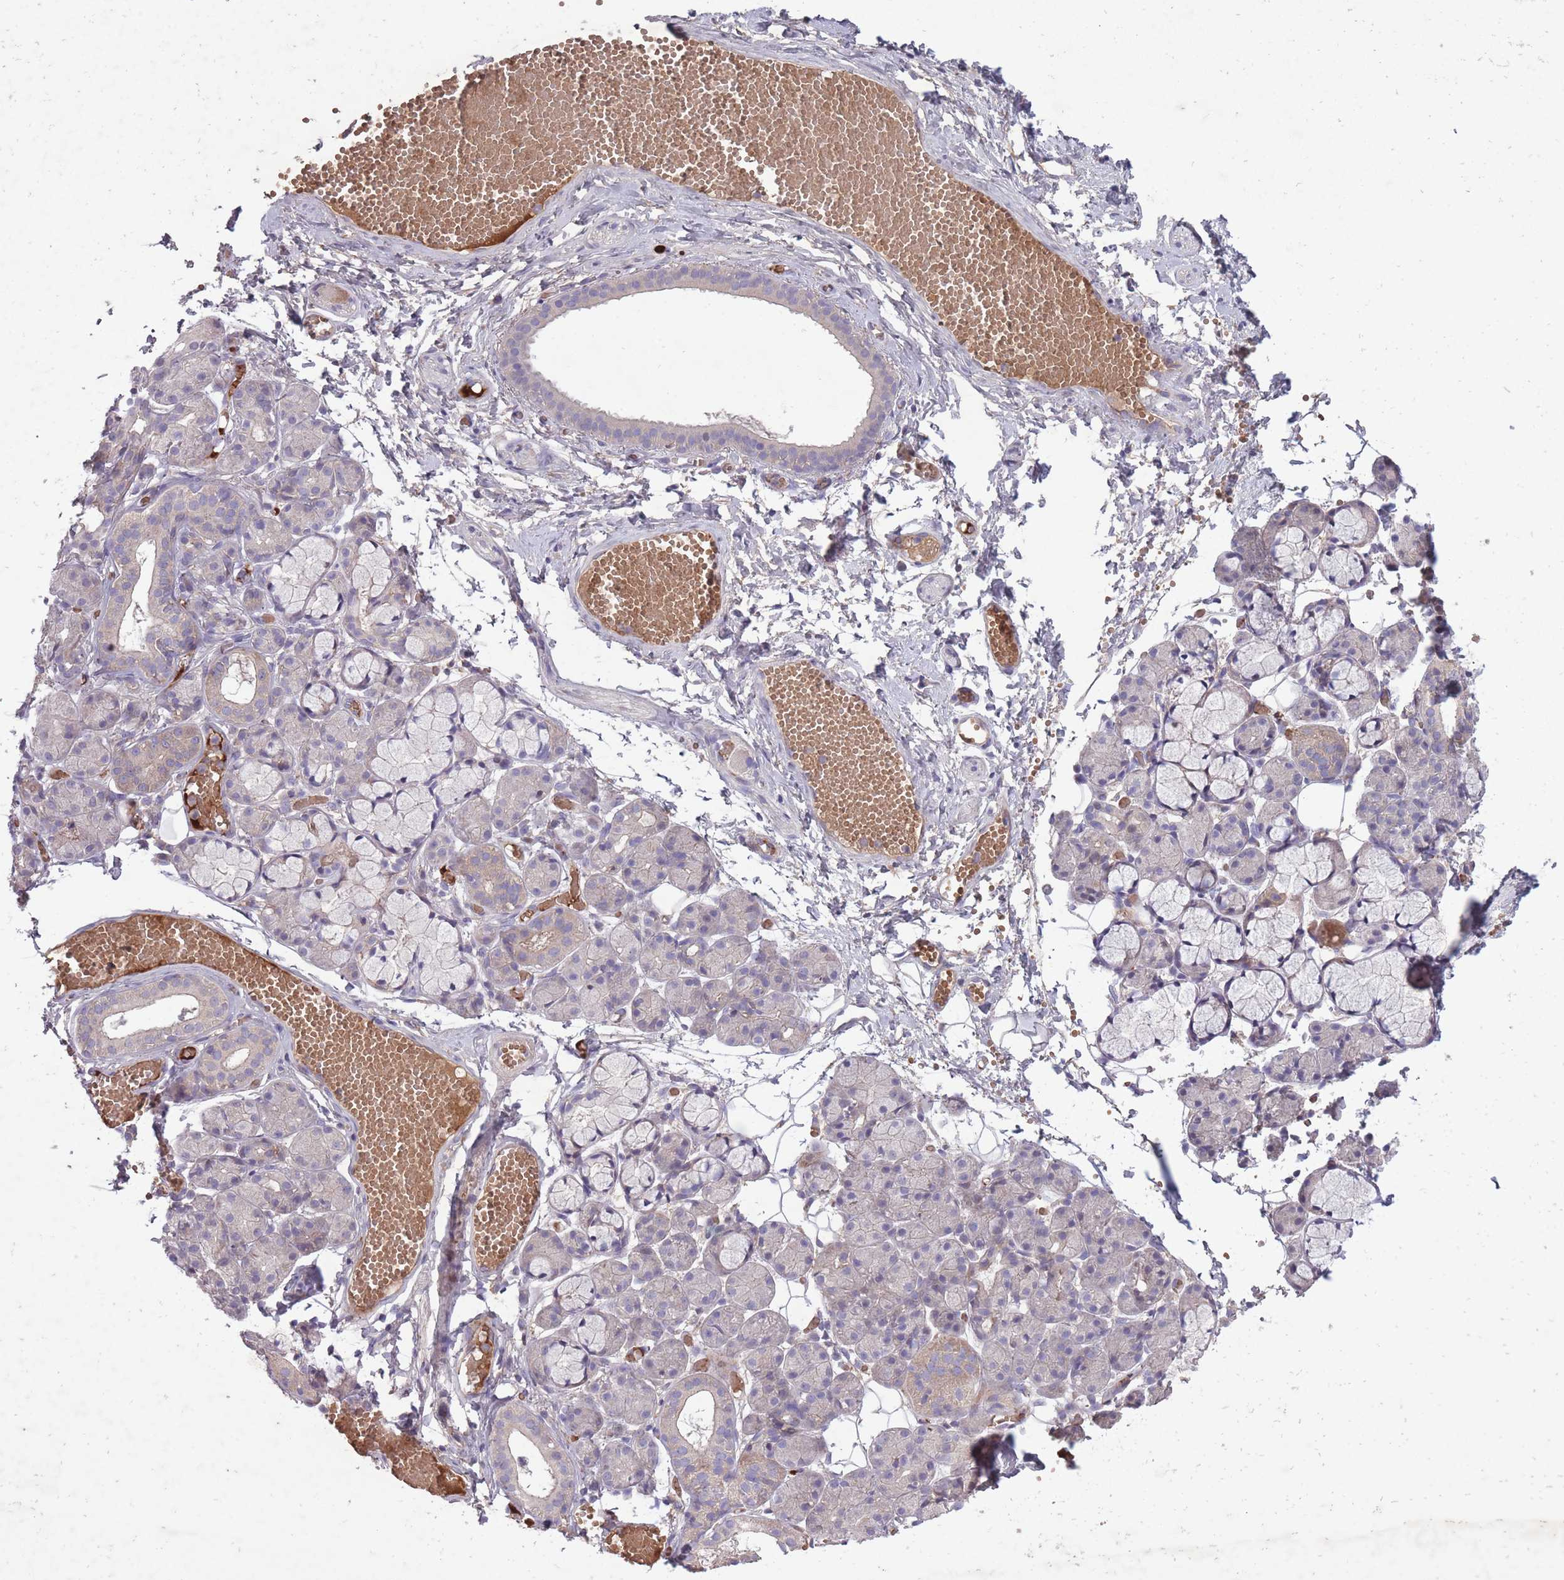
{"staining": {"intensity": "weak", "quantity": "<25%", "location": "cytoplasmic/membranous"}, "tissue": "salivary gland", "cell_type": "Glandular cells", "image_type": "normal", "snomed": [{"axis": "morphology", "description": "Normal tissue, NOS"}, {"axis": "topography", "description": "Salivary gland"}], "caption": "This is an immunohistochemistry histopathology image of benign human salivary gland. There is no positivity in glandular cells.", "gene": "OR2V1", "patient": {"sex": "male", "age": 63}}